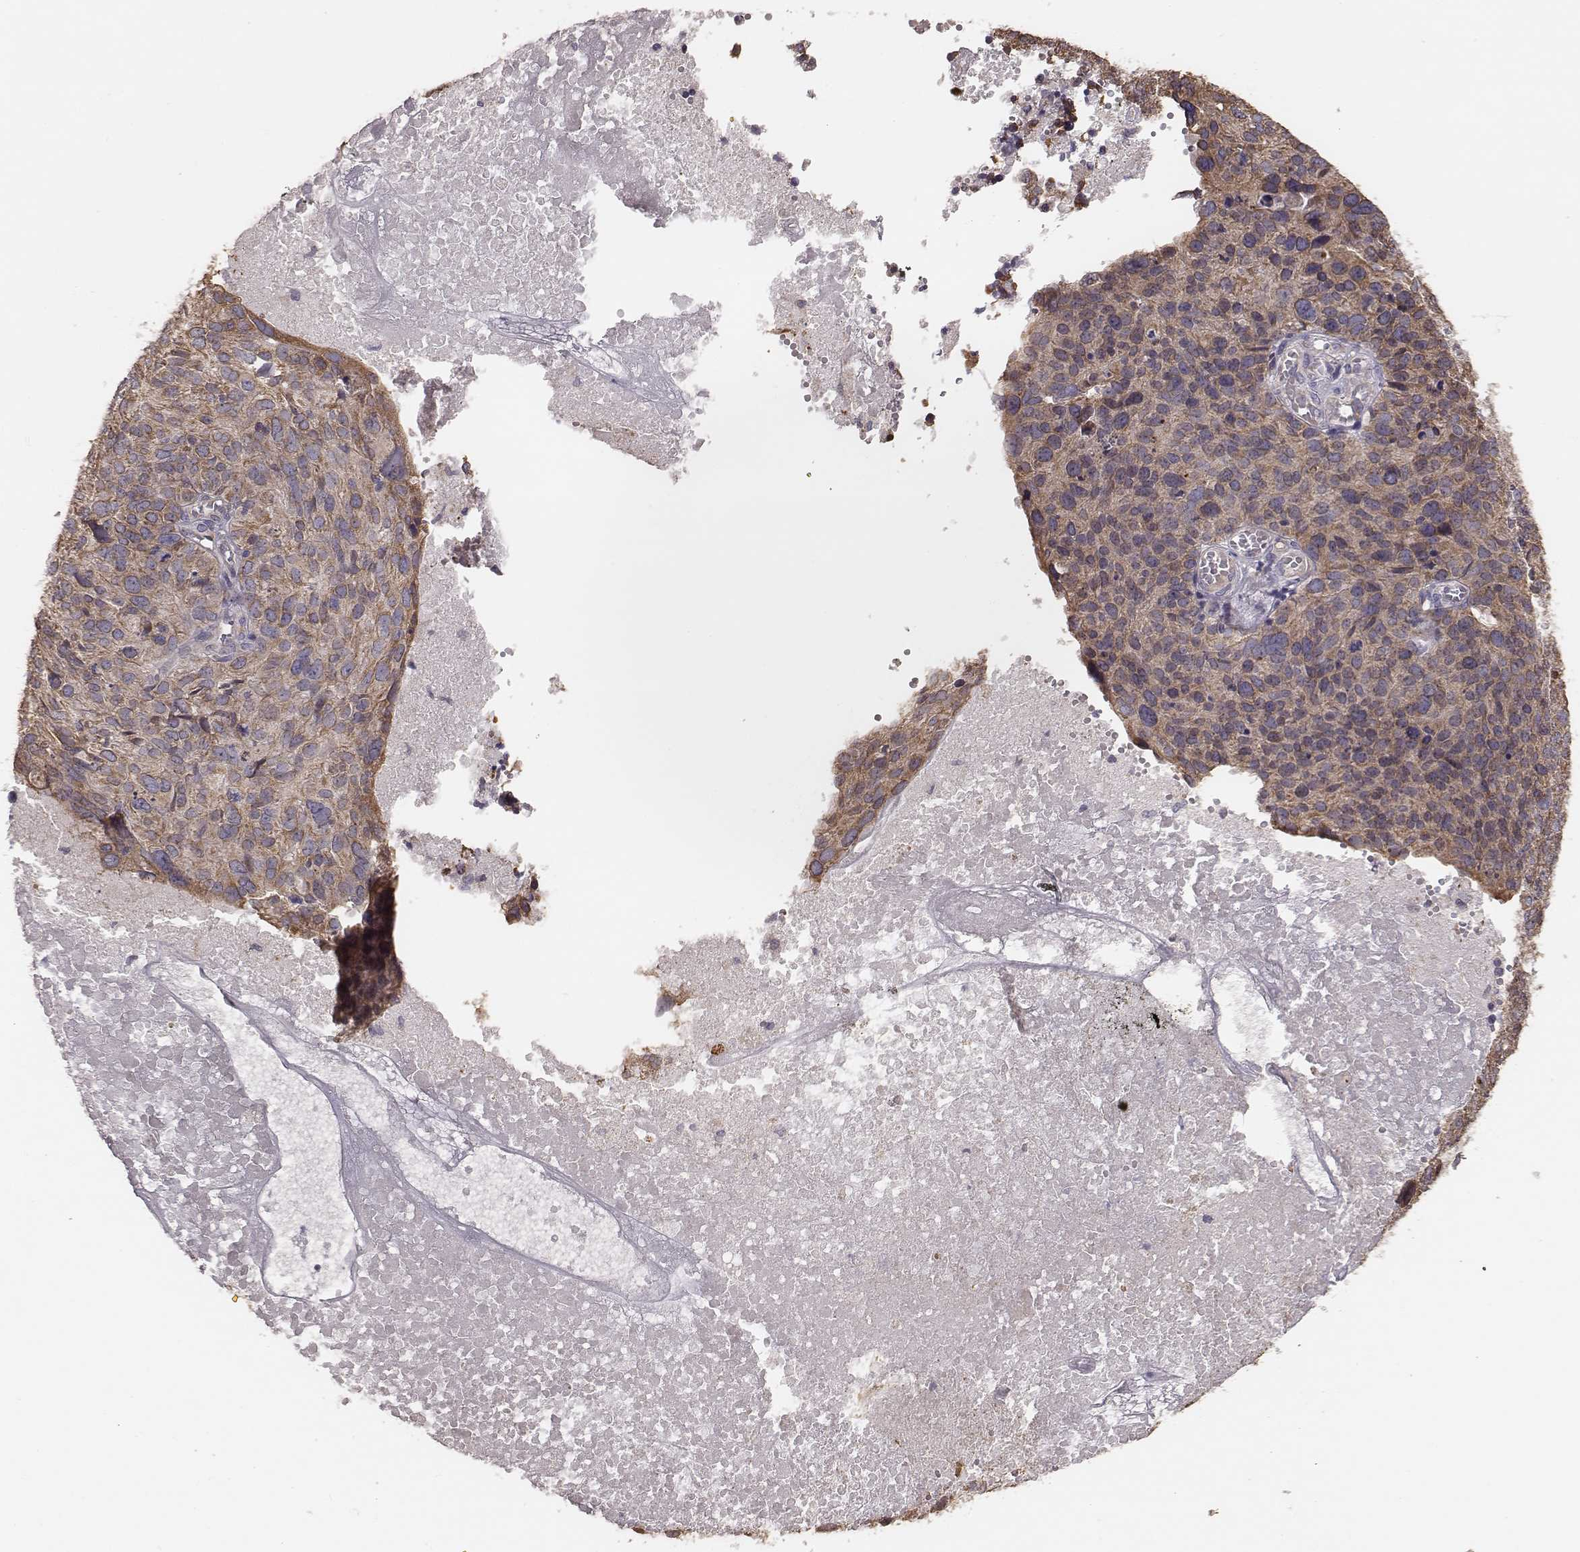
{"staining": {"intensity": "weak", "quantity": "25%-75%", "location": "cytoplasmic/membranous"}, "tissue": "ovarian cancer", "cell_type": "Tumor cells", "image_type": "cancer", "snomed": [{"axis": "morphology", "description": "Carcinoma, endometroid"}, {"axis": "topography", "description": "Ovary"}], "caption": "Endometroid carcinoma (ovarian) stained with a brown dye exhibits weak cytoplasmic/membranous positive positivity in approximately 25%-75% of tumor cells.", "gene": "HAVCR1", "patient": {"sex": "female", "age": 58}}